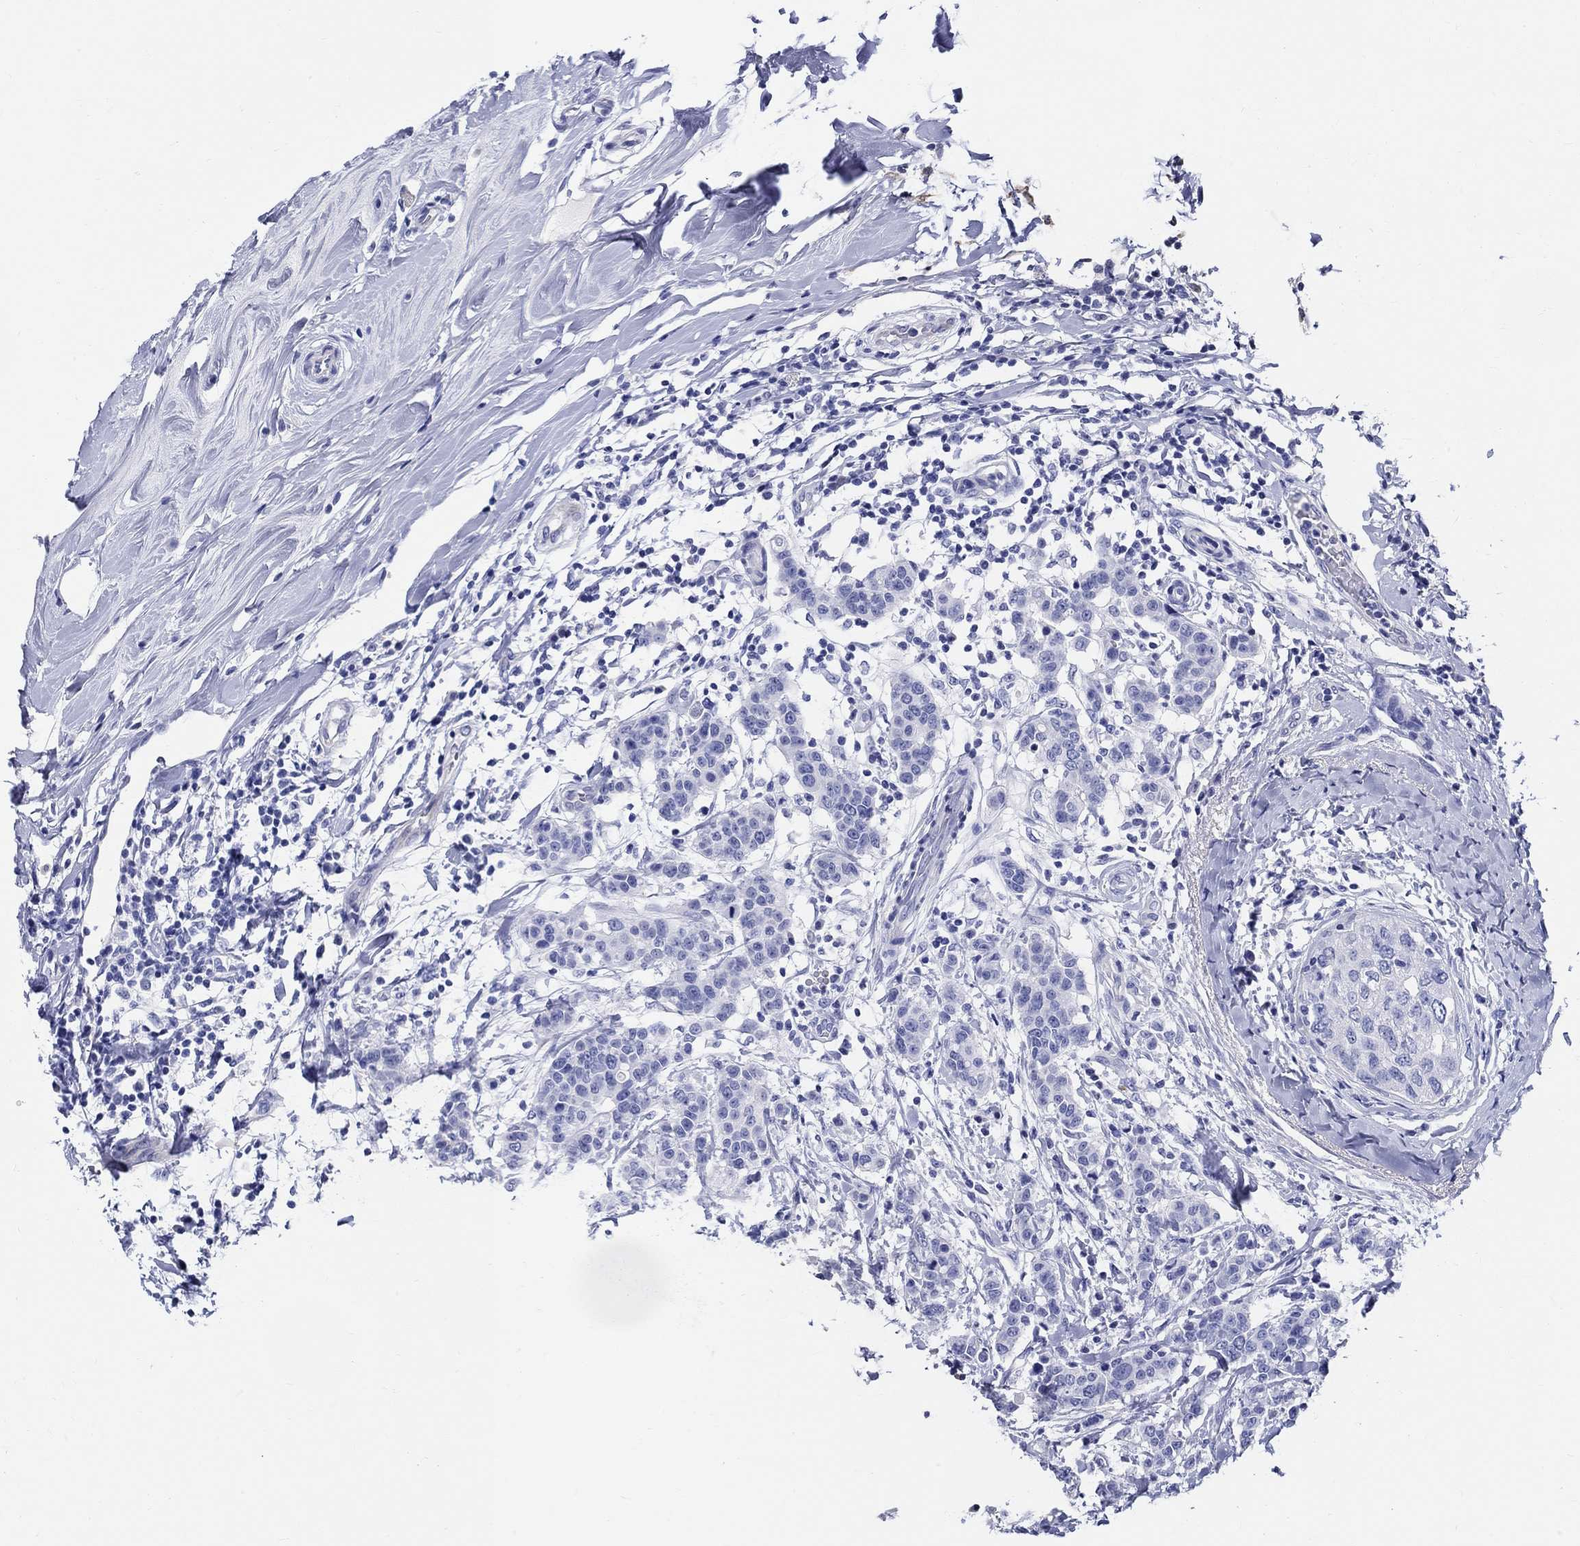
{"staining": {"intensity": "negative", "quantity": "none", "location": "none"}, "tissue": "breast cancer", "cell_type": "Tumor cells", "image_type": "cancer", "snomed": [{"axis": "morphology", "description": "Duct carcinoma"}, {"axis": "topography", "description": "Breast"}], "caption": "DAB (3,3'-diaminobenzidine) immunohistochemical staining of human infiltrating ductal carcinoma (breast) reveals no significant staining in tumor cells.", "gene": "CRYGS", "patient": {"sex": "female", "age": 27}}